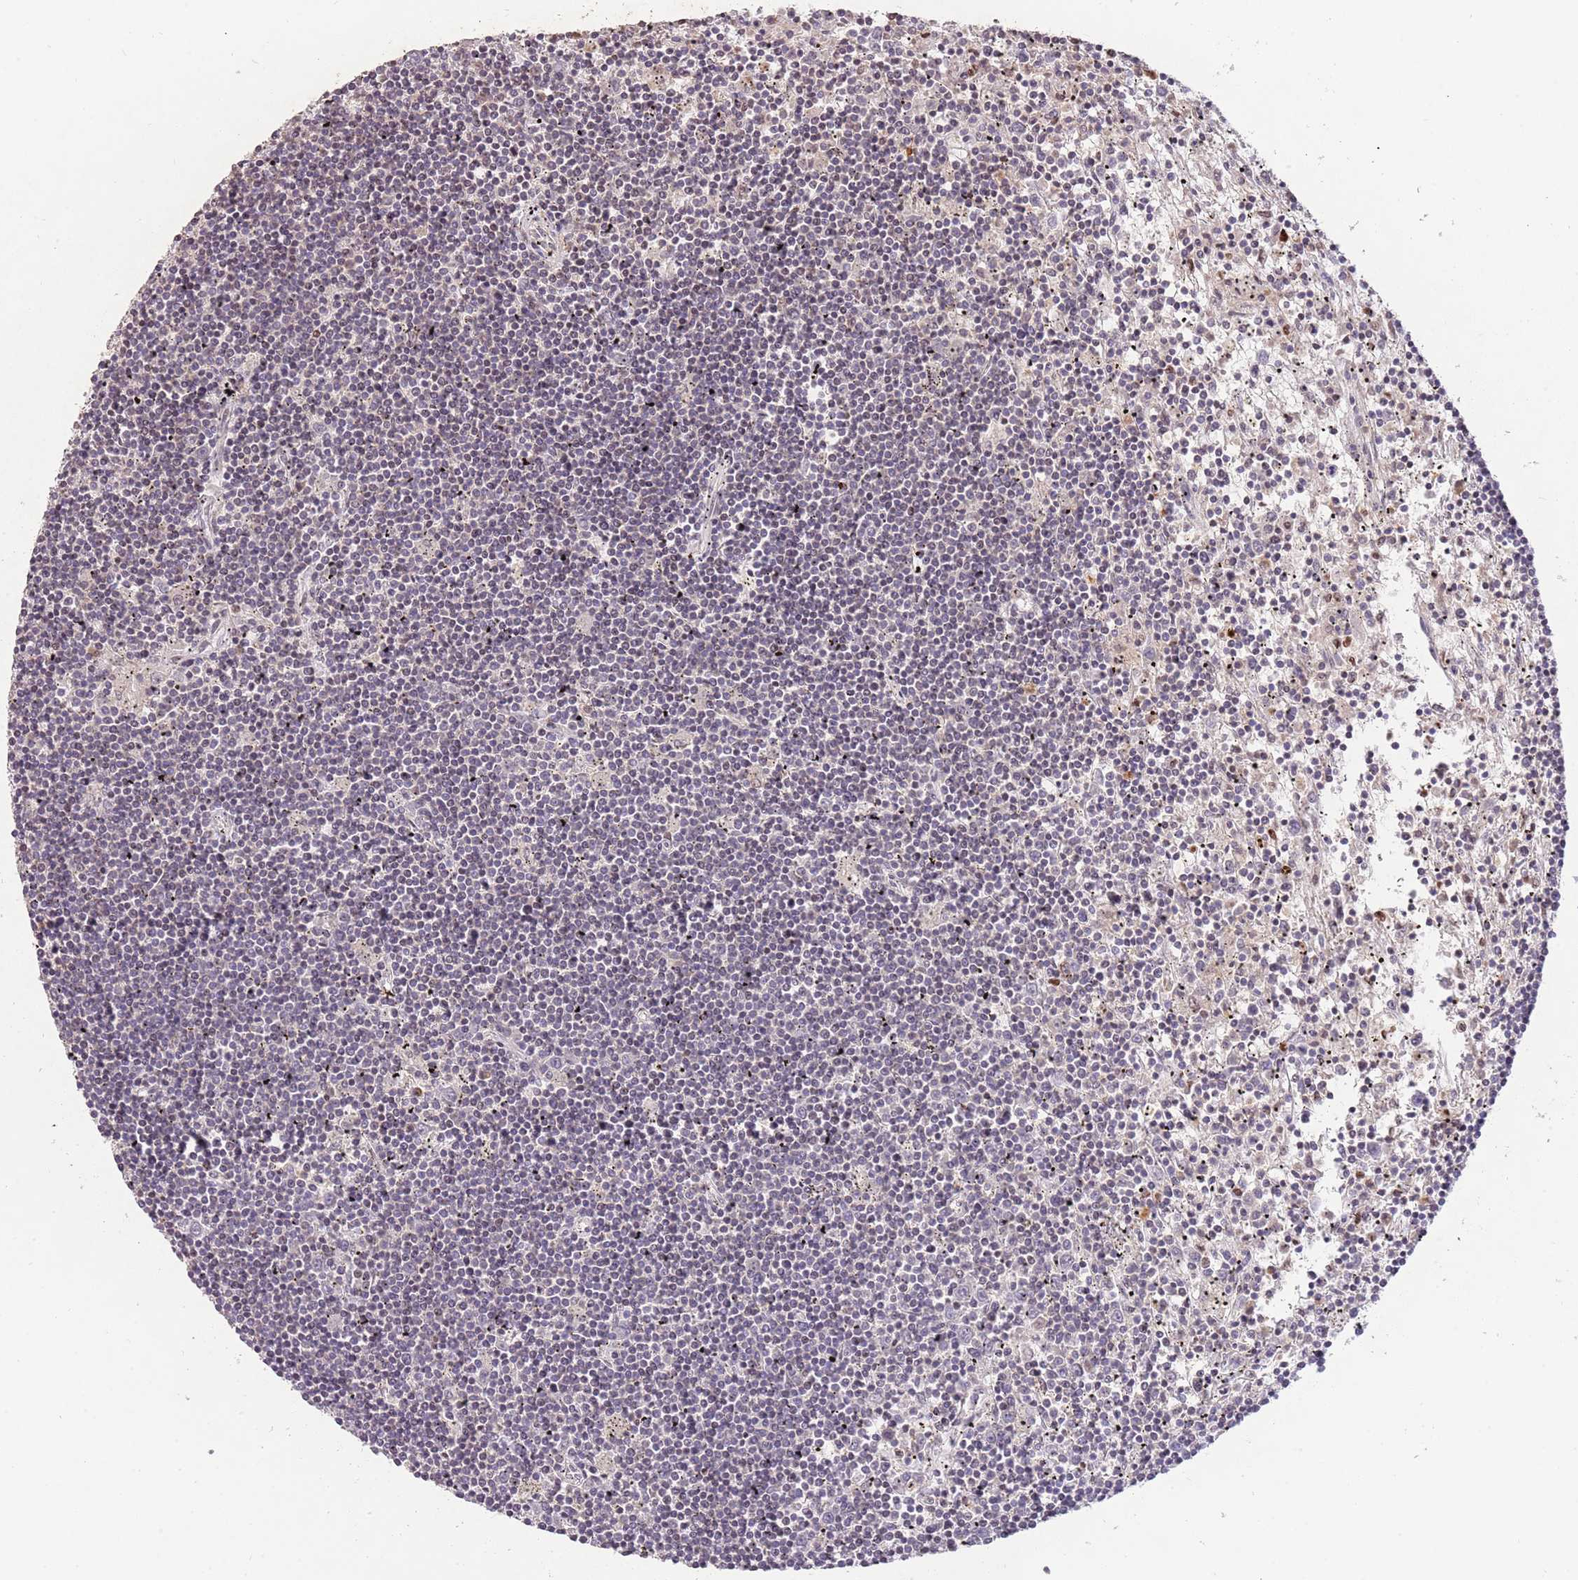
{"staining": {"intensity": "negative", "quantity": "none", "location": "none"}, "tissue": "lymphoma", "cell_type": "Tumor cells", "image_type": "cancer", "snomed": [{"axis": "morphology", "description": "Malignant lymphoma, non-Hodgkin's type, Low grade"}, {"axis": "topography", "description": "Spleen"}], "caption": "DAB immunohistochemical staining of low-grade malignant lymphoma, non-Hodgkin's type reveals no significant expression in tumor cells.", "gene": "SLC16A4", "patient": {"sex": "male", "age": 76}}